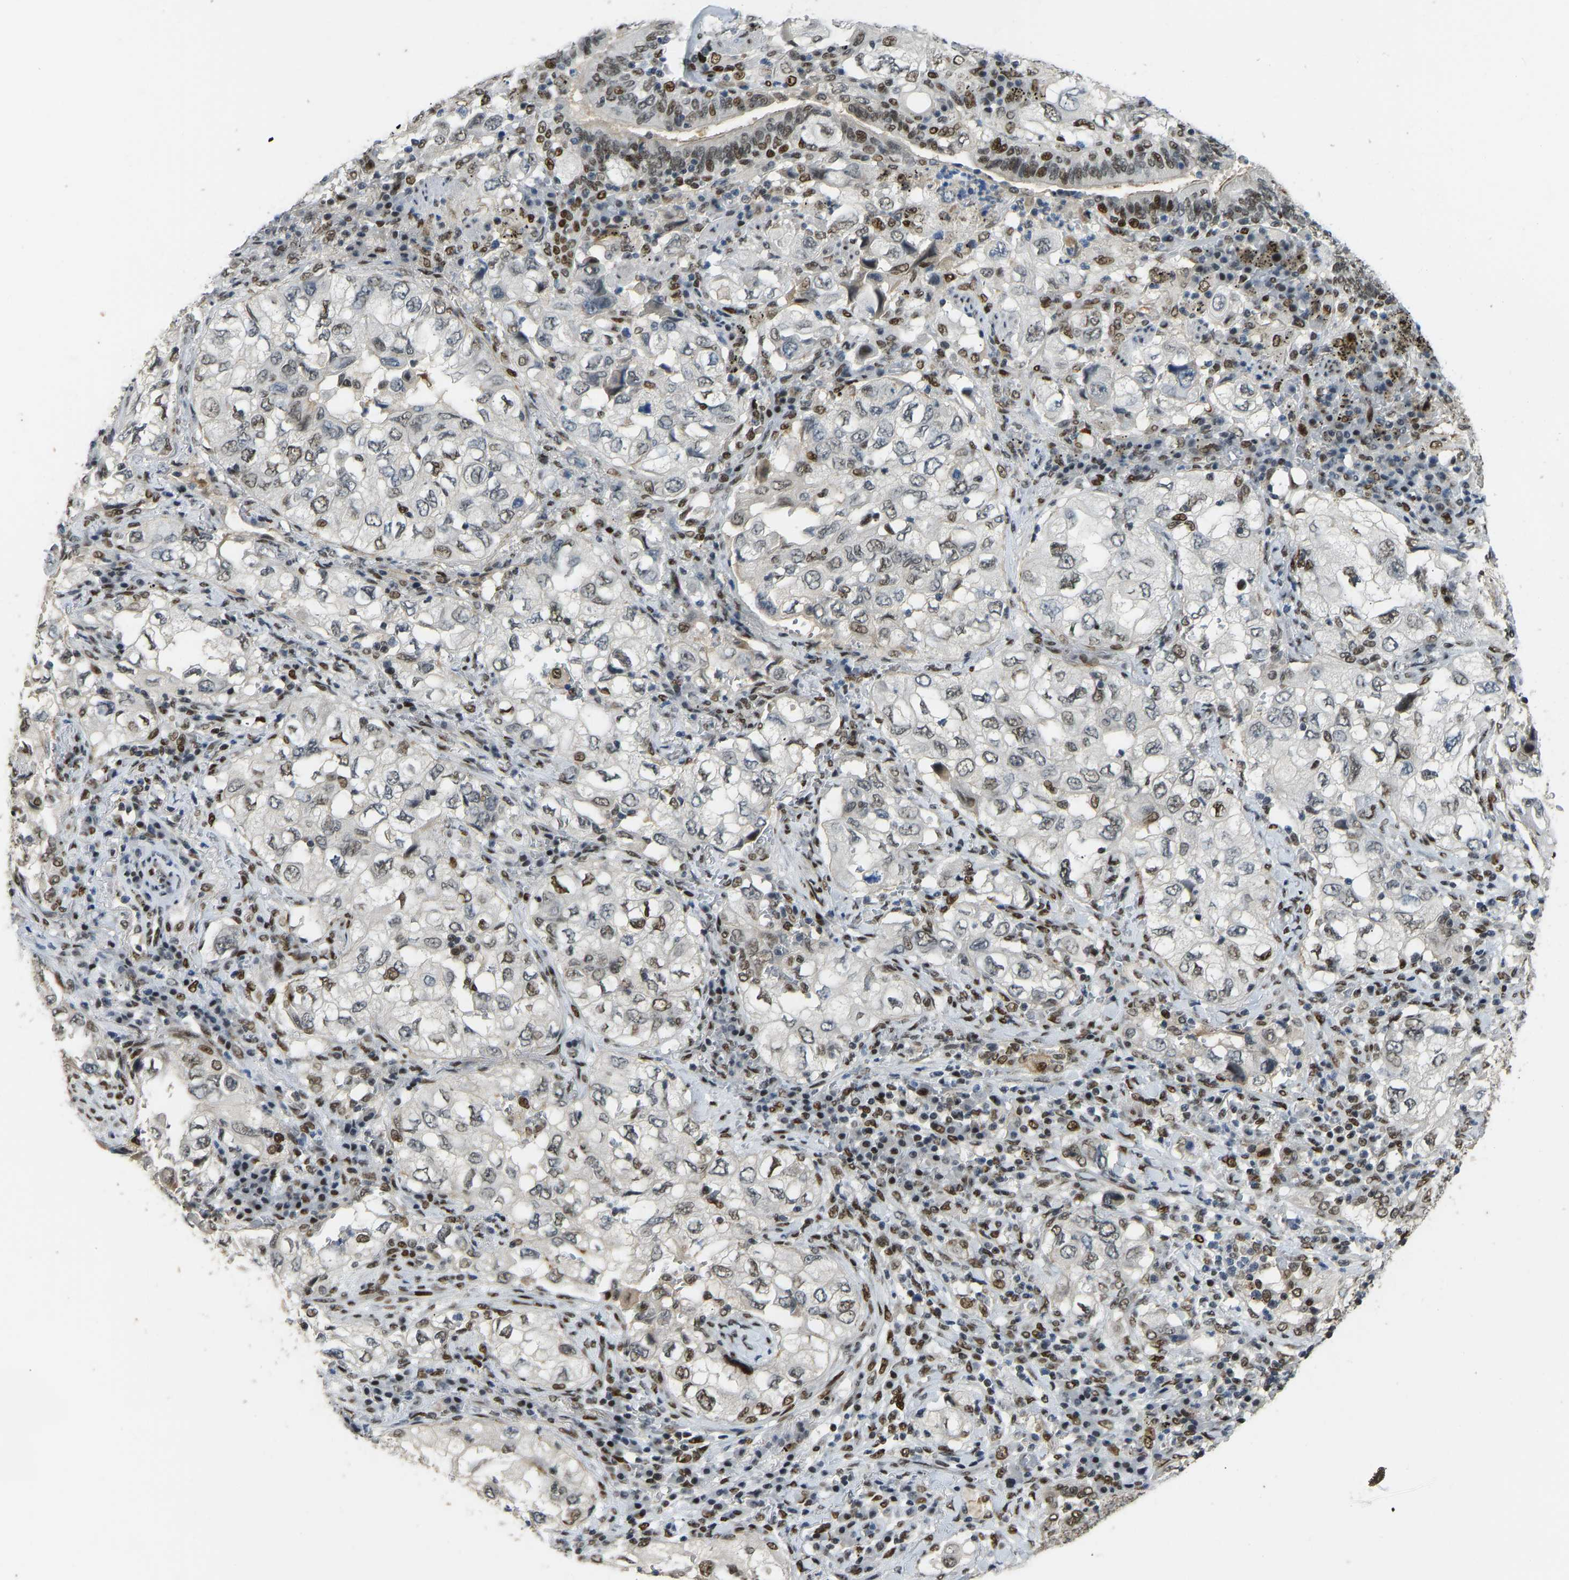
{"staining": {"intensity": "moderate", "quantity": "<25%", "location": "nuclear"}, "tissue": "lung cancer", "cell_type": "Tumor cells", "image_type": "cancer", "snomed": [{"axis": "morphology", "description": "Adenocarcinoma, NOS"}, {"axis": "topography", "description": "Lung"}], "caption": "Lung adenocarcinoma stained for a protein shows moderate nuclear positivity in tumor cells.", "gene": "FOXK1", "patient": {"sex": "male", "age": 64}}